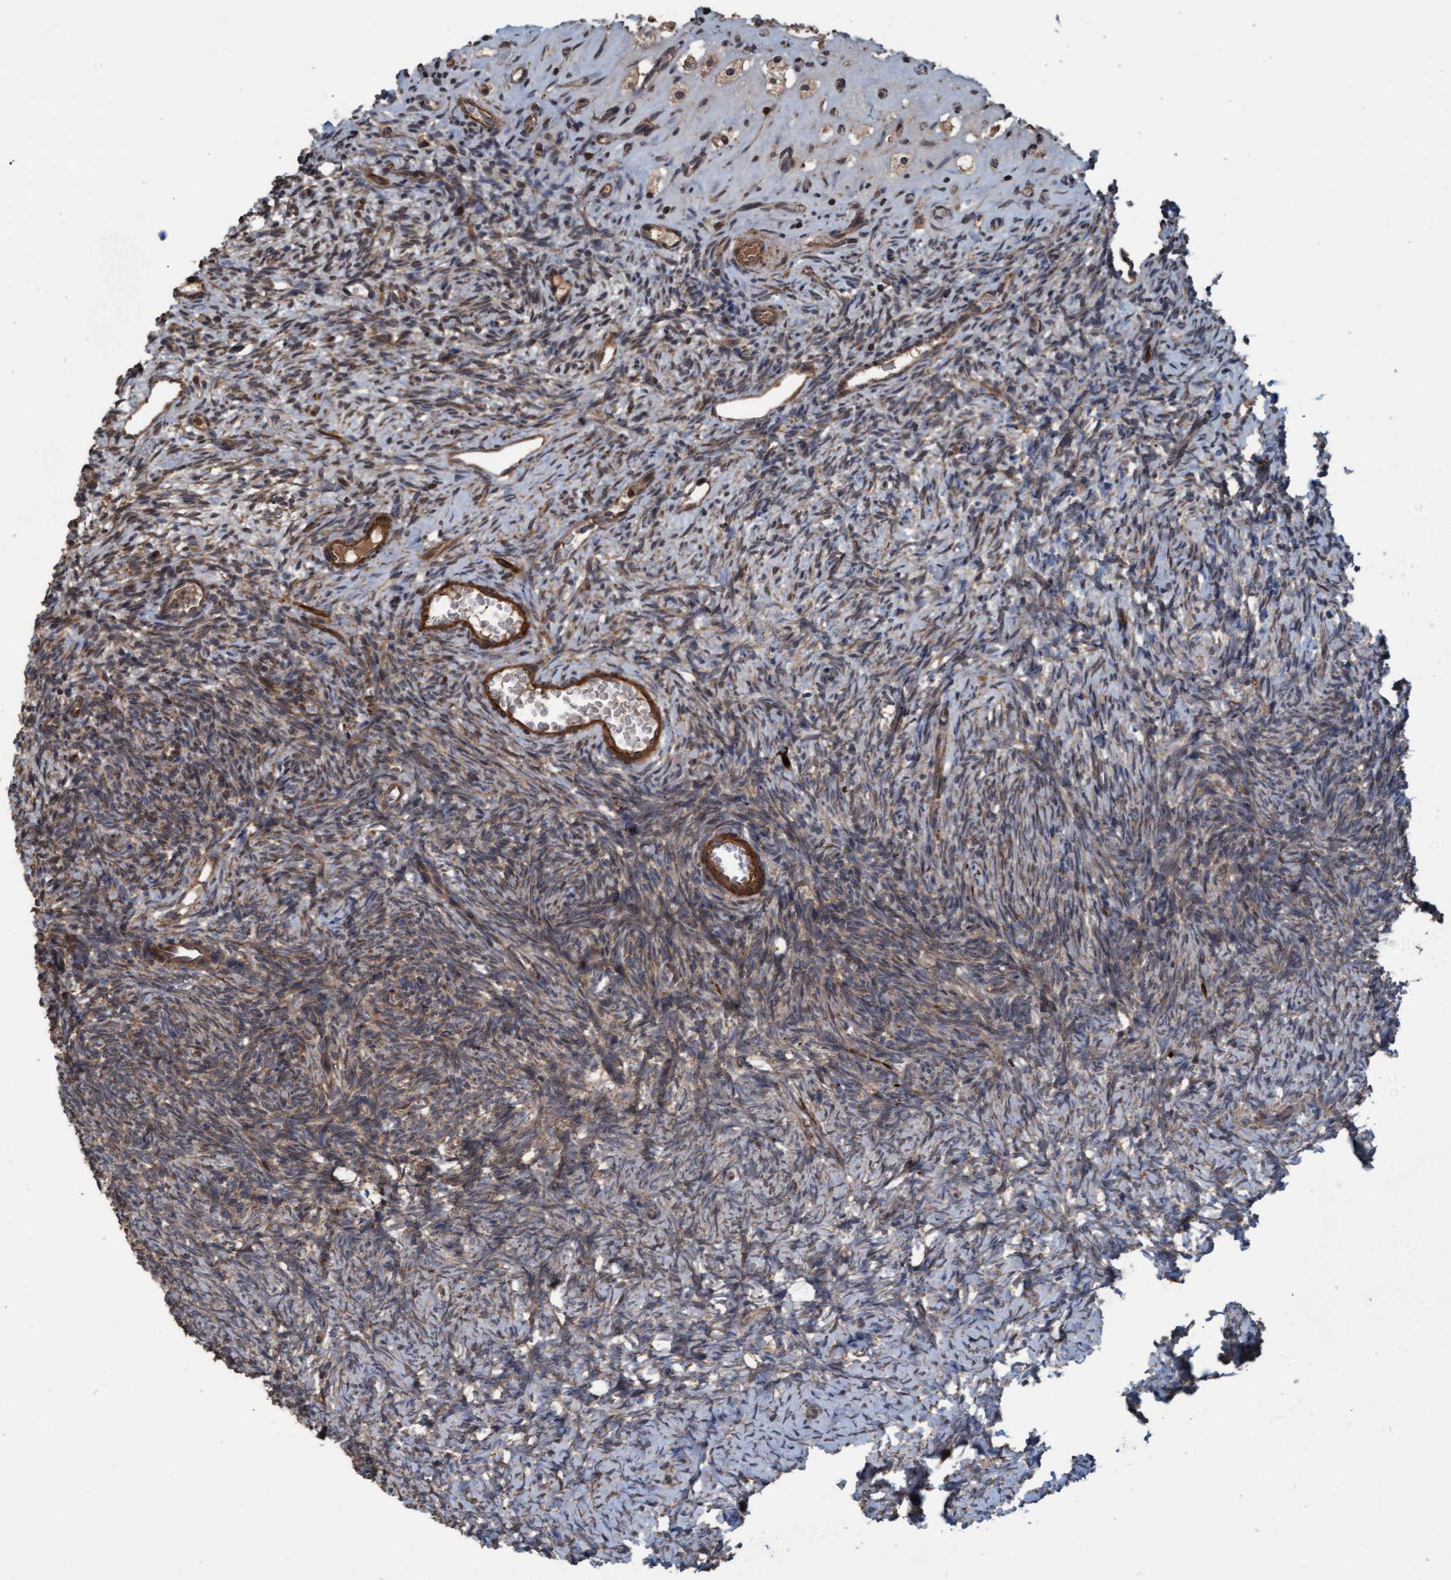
{"staining": {"intensity": "moderate", "quantity": ">75%", "location": "cytoplasmic/membranous"}, "tissue": "ovary", "cell_type": "Ovarian stroma cells", "image_type": "normal", "snomed": [{"axis": "morphology", "description": "Normal tissue, NOS"}, {"axis": "topography", "description": "Ovary"}], "caption": "Immunohistochemistry (IHC) micrograph of normal ovary: ovary stained using immunohistochemistry (IHC) displays medium levels of moderate protein expression localized specifically in the cytoplasmic/membranous of ovarian stroma cells, appearing as a cytoplasmic/membranous brown color.", "gene": "GGT6", "patient": {"sex": "female", "age": 34}}